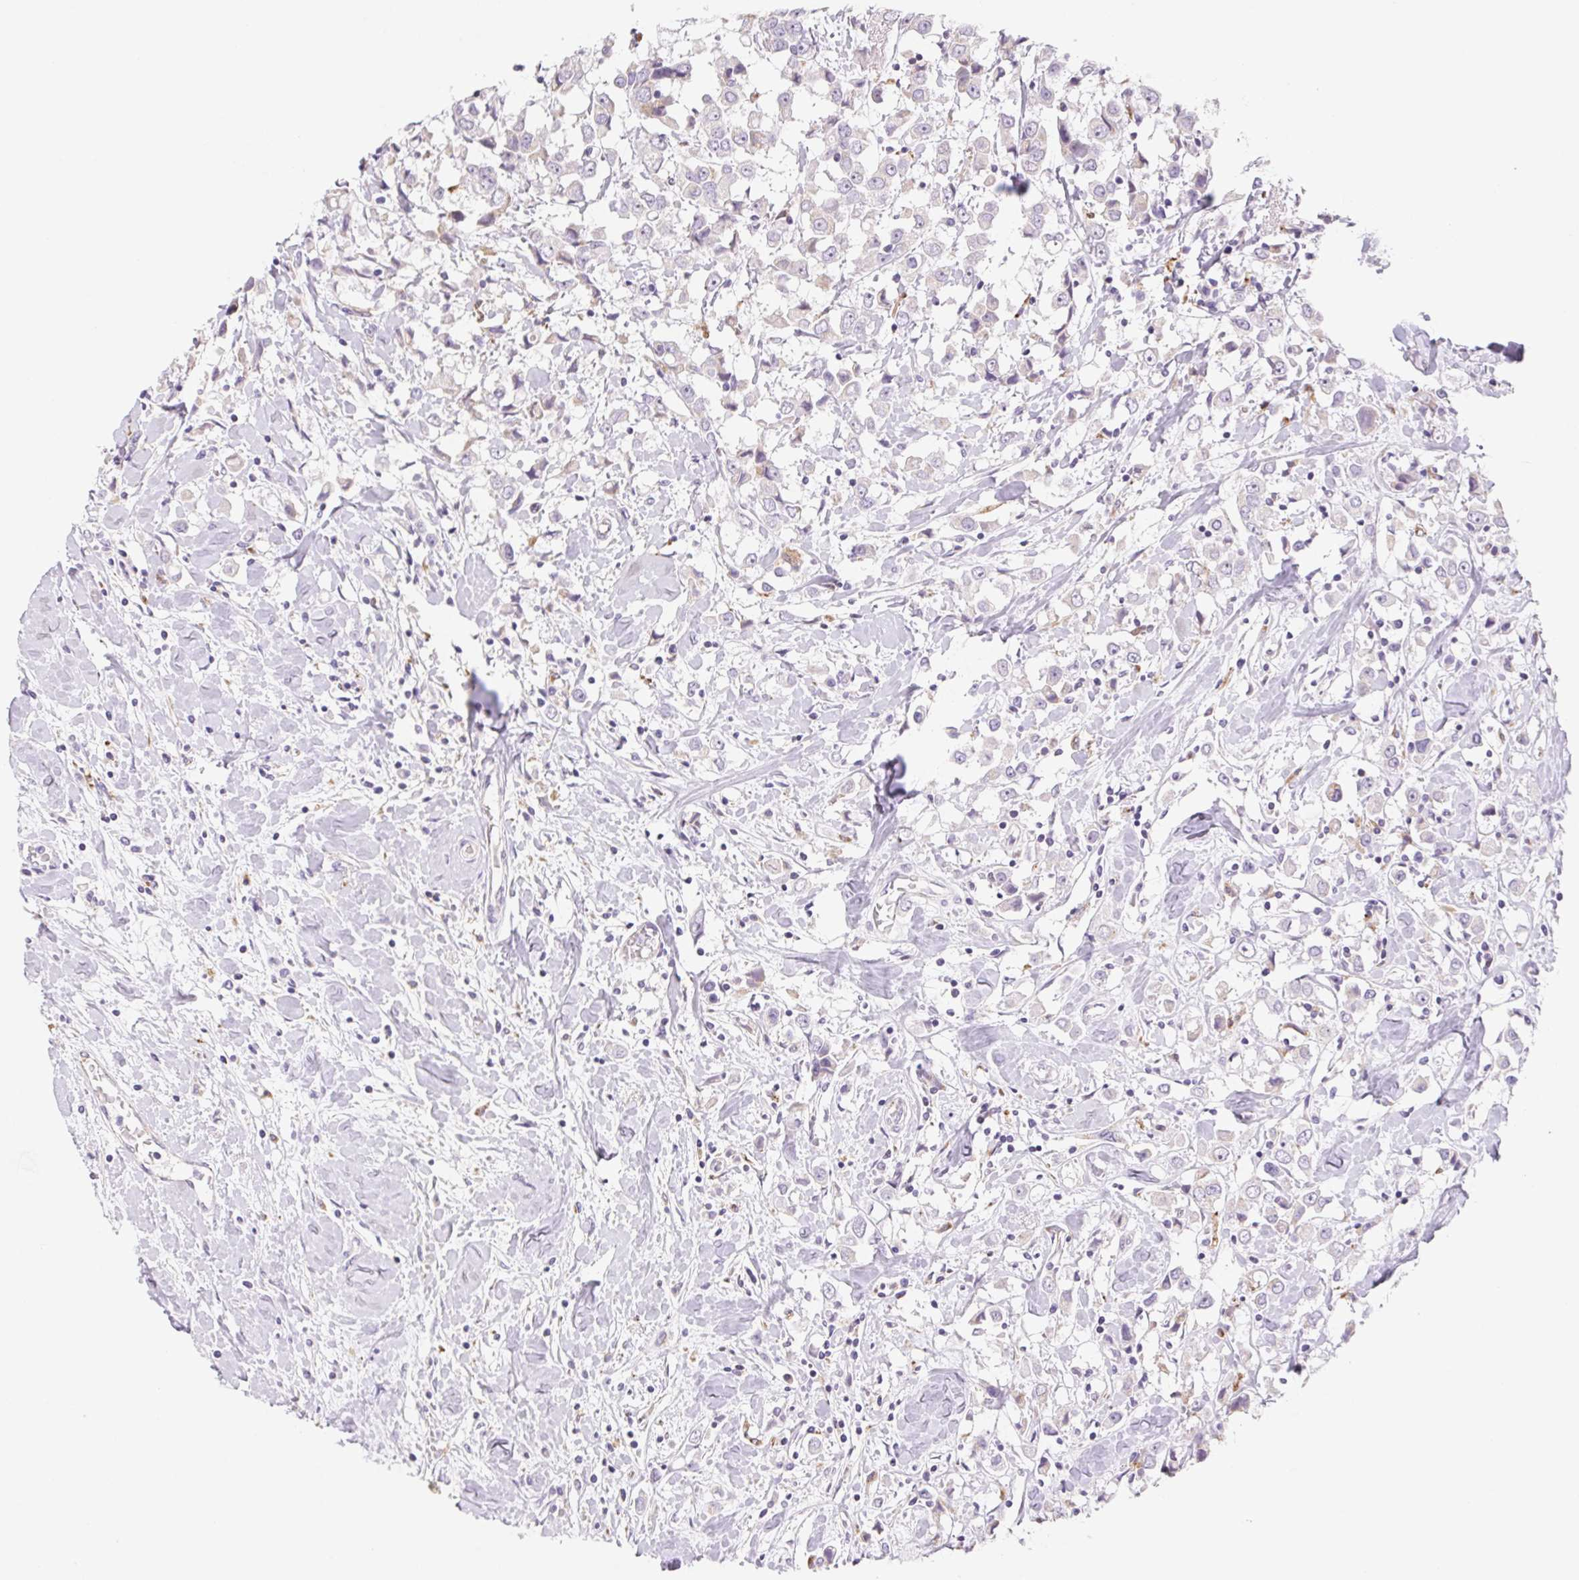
{"staining": {"intensity": "negative", "quantity": "none", "location": "none"}, "tissue": "breast cancer", "cell_type": "Tumor cells", "image_type": "cancer", "snomed": [{"axis": "morphology", "description": "Duct carcinoma"}, {"axis": "topography", "description": "Breast"}], "caption": "Immunohistochemistry micrograph of neoplastic tissue: breast cancer (infiltrating ductal carcinoma) stained with DAB (3,3'-diaminobenzidine) reveals no significant protein staining in tumor cells. (Stains: DAB immunohistochemistry with hematoxylin counter stain, Microscopy: brightfield microscopy at high magnification).", "gene": "LIPA", "patient": {"sex": "female", "age": 61}}